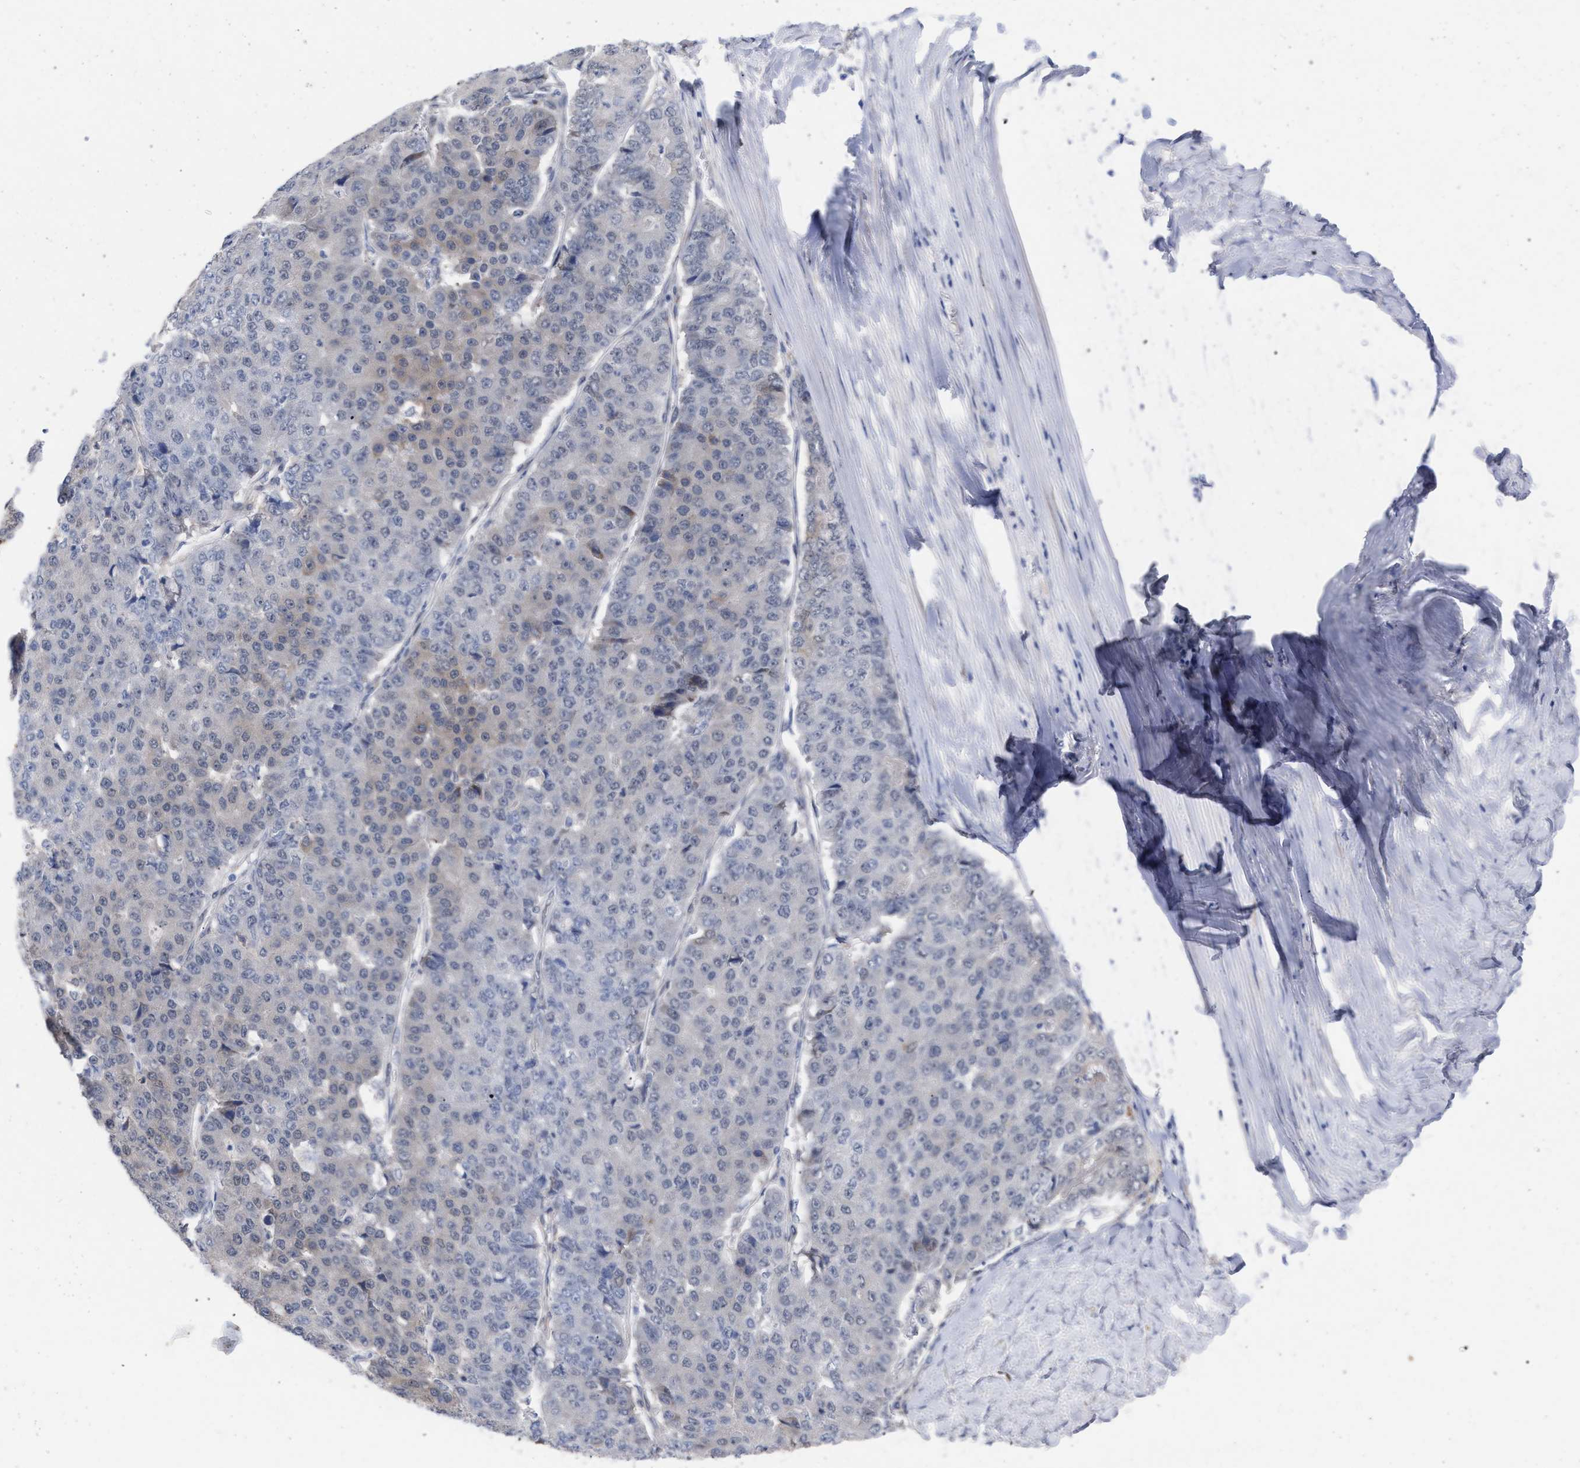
{"staining": {"intensity": "weak", "quantity": "<25%", "location": "cytoplasmic/membranous"}, "tissue": "pancreatic cancer", "cell_type": "Tumor cells", "image_type": "cancer", "snomed": [{"axis": "morphology", "description": "Adenocarcinoma, NOS"}, {"axis": "topography", "description": "Pancreas"}], "caption": "Protein analysis of adenocarcinoma (pancreatic) demonstrates no significant expression in tumor cells.", "gene": "FHOD3", "patient": {"sex": "male", "age": 50}}